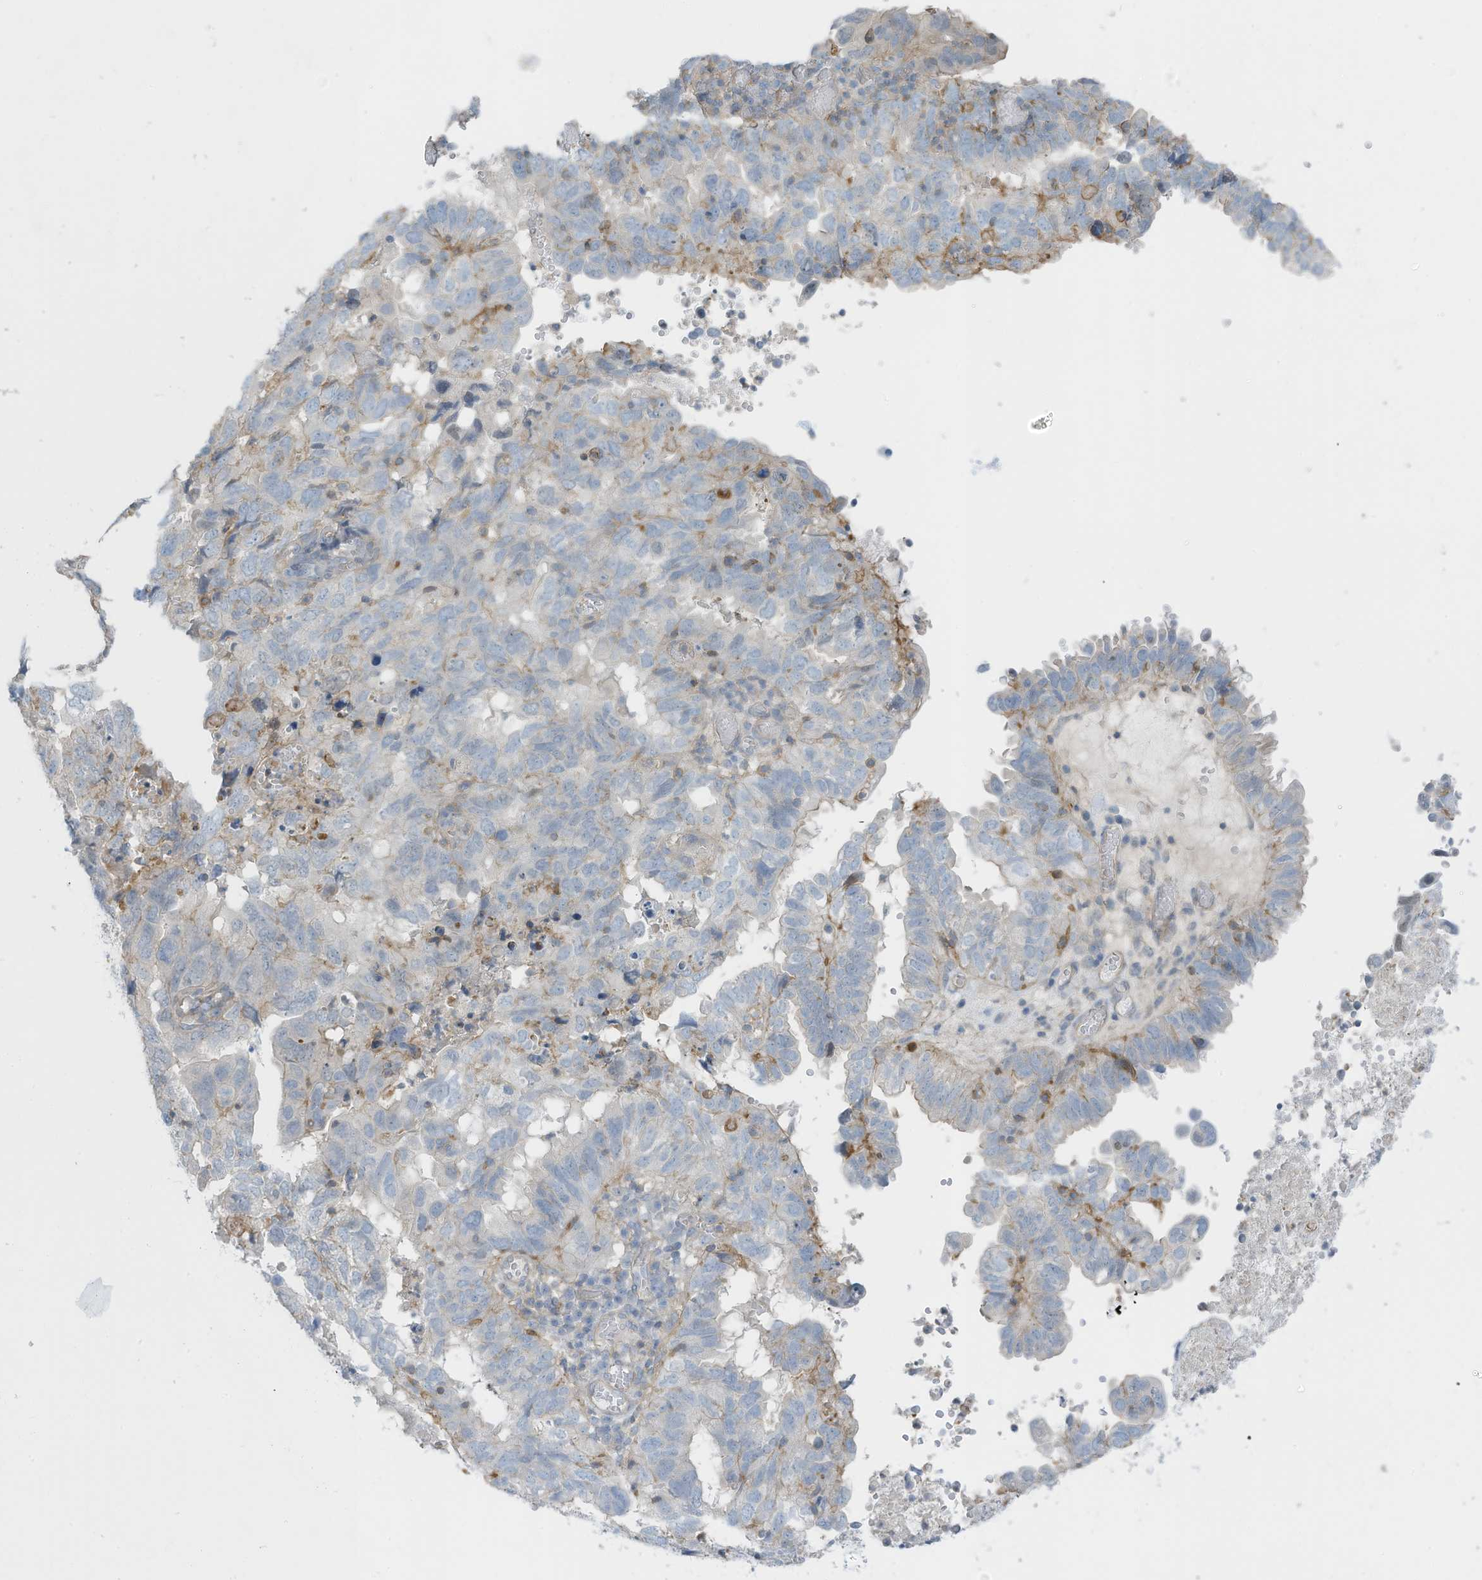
{"staining": {"intensity": "negative", "quantity": "none", "location": "none"}, "tissue": "endometrial cancer", "cell_type": "Tumor cells", "image_type": "cancer", "snomed": [{"axis": "morphology", "description": "Adenocarcinoma, NOS"}, {"axis": "topography", "description": "Uterus"}], "caption": "This is an immunohistochemistry (IHC) image of human endometrial cancer (adenocarcinoma). There is no expression in tumor cells.", "gene": "ZNF846", "patient": {"sex": "female", "age": 77}}